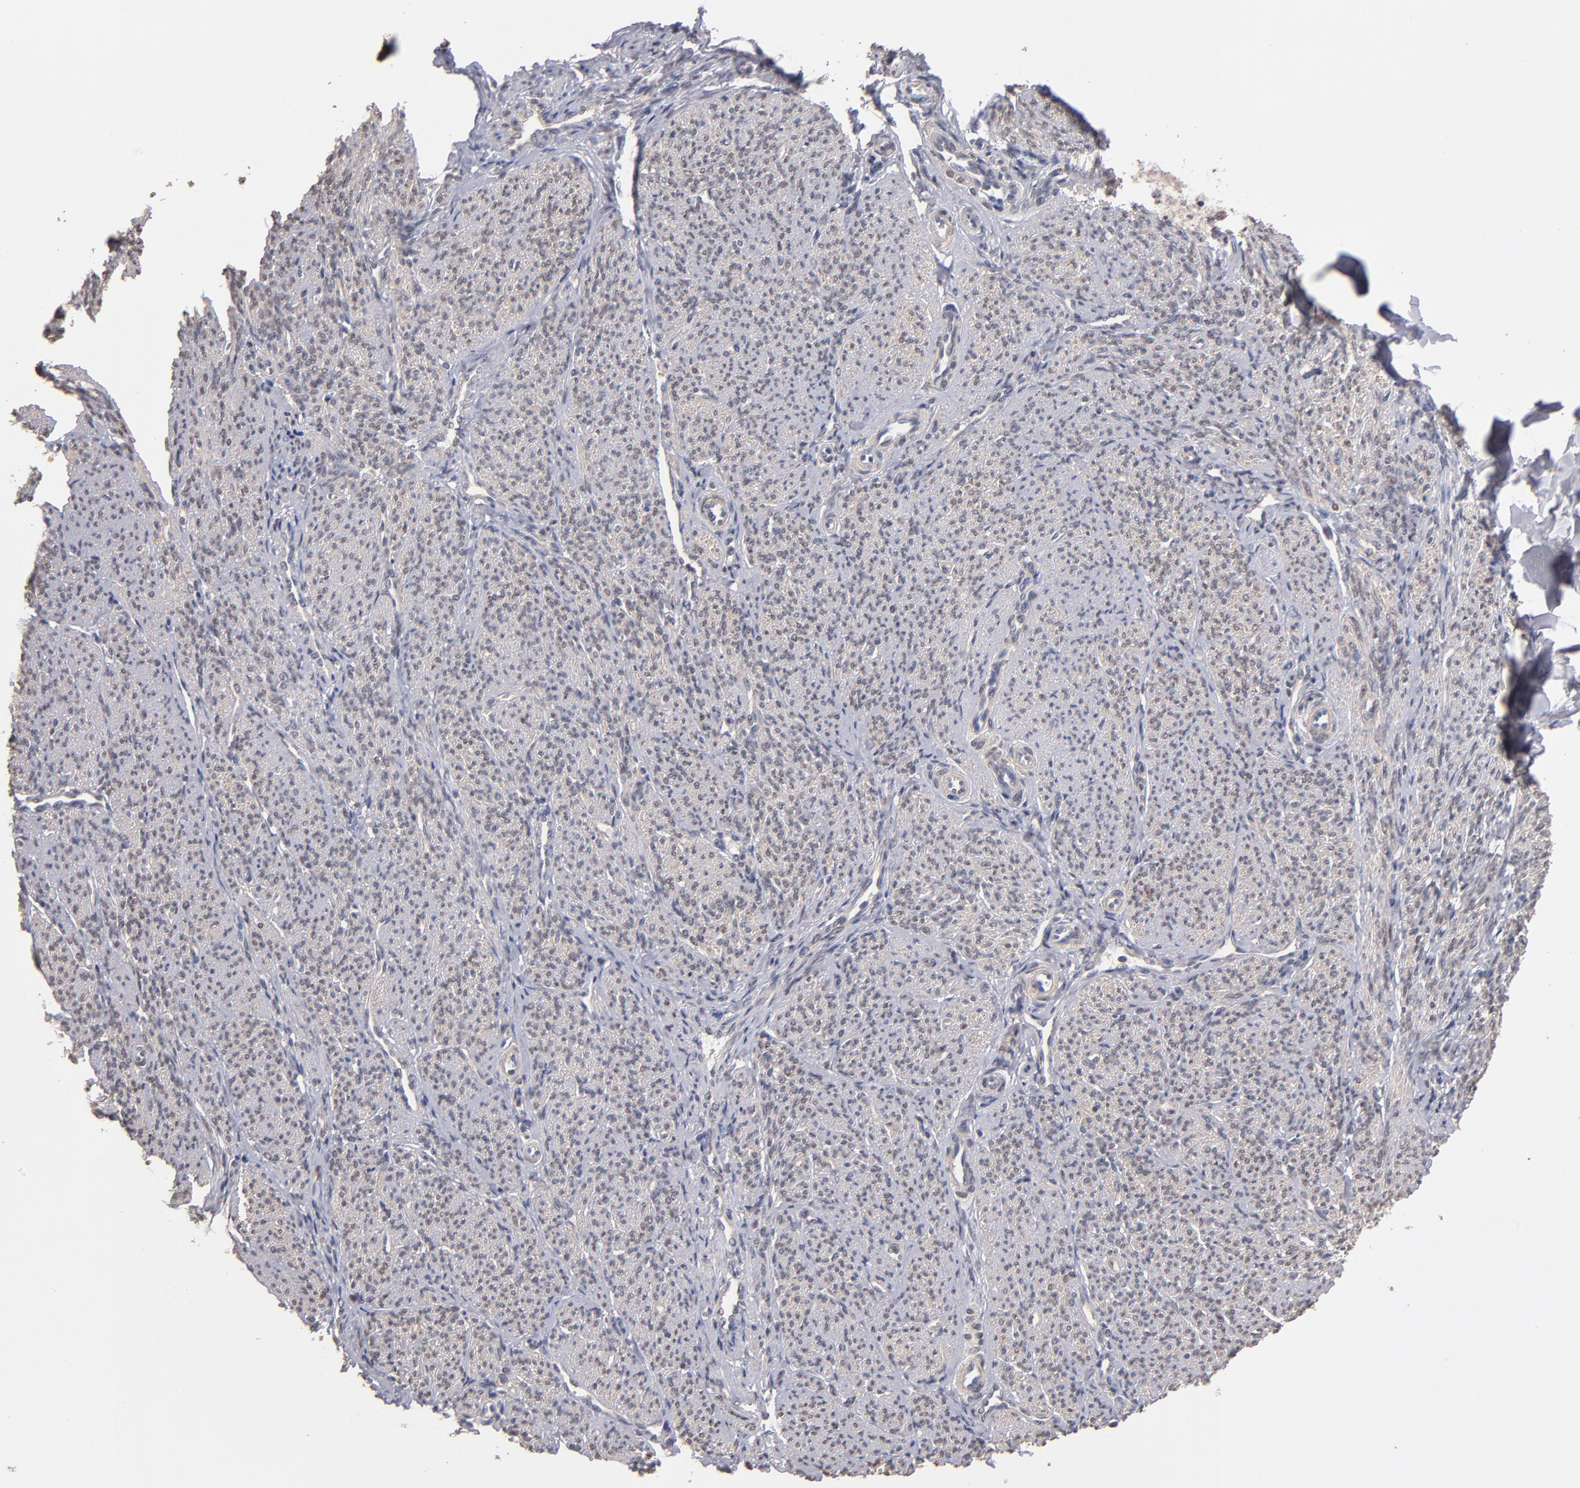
{"staining": {"intensity": "negative", "quantity": "none", "location": "none"}, "tissue": "smooth muscle", "cell_type": "Smooth muscle cells", "image_type": "normal", "snomed": [{"axis": "morphology", "description": "Normal tissue, NOS"}, {"axis": "topography", "description": "Smooth muscle"}], "caption": "High magnification brightfield microscopy of unremarkable smooth muscle stained with DAB (3,3'-diaminobenzidine) (brown) and counterstained with hematoxylin (blue): smooth muscle cells show no significant positivity.", "gene": "PSMD10", "patient": {"sex": "female", "age": 65}}